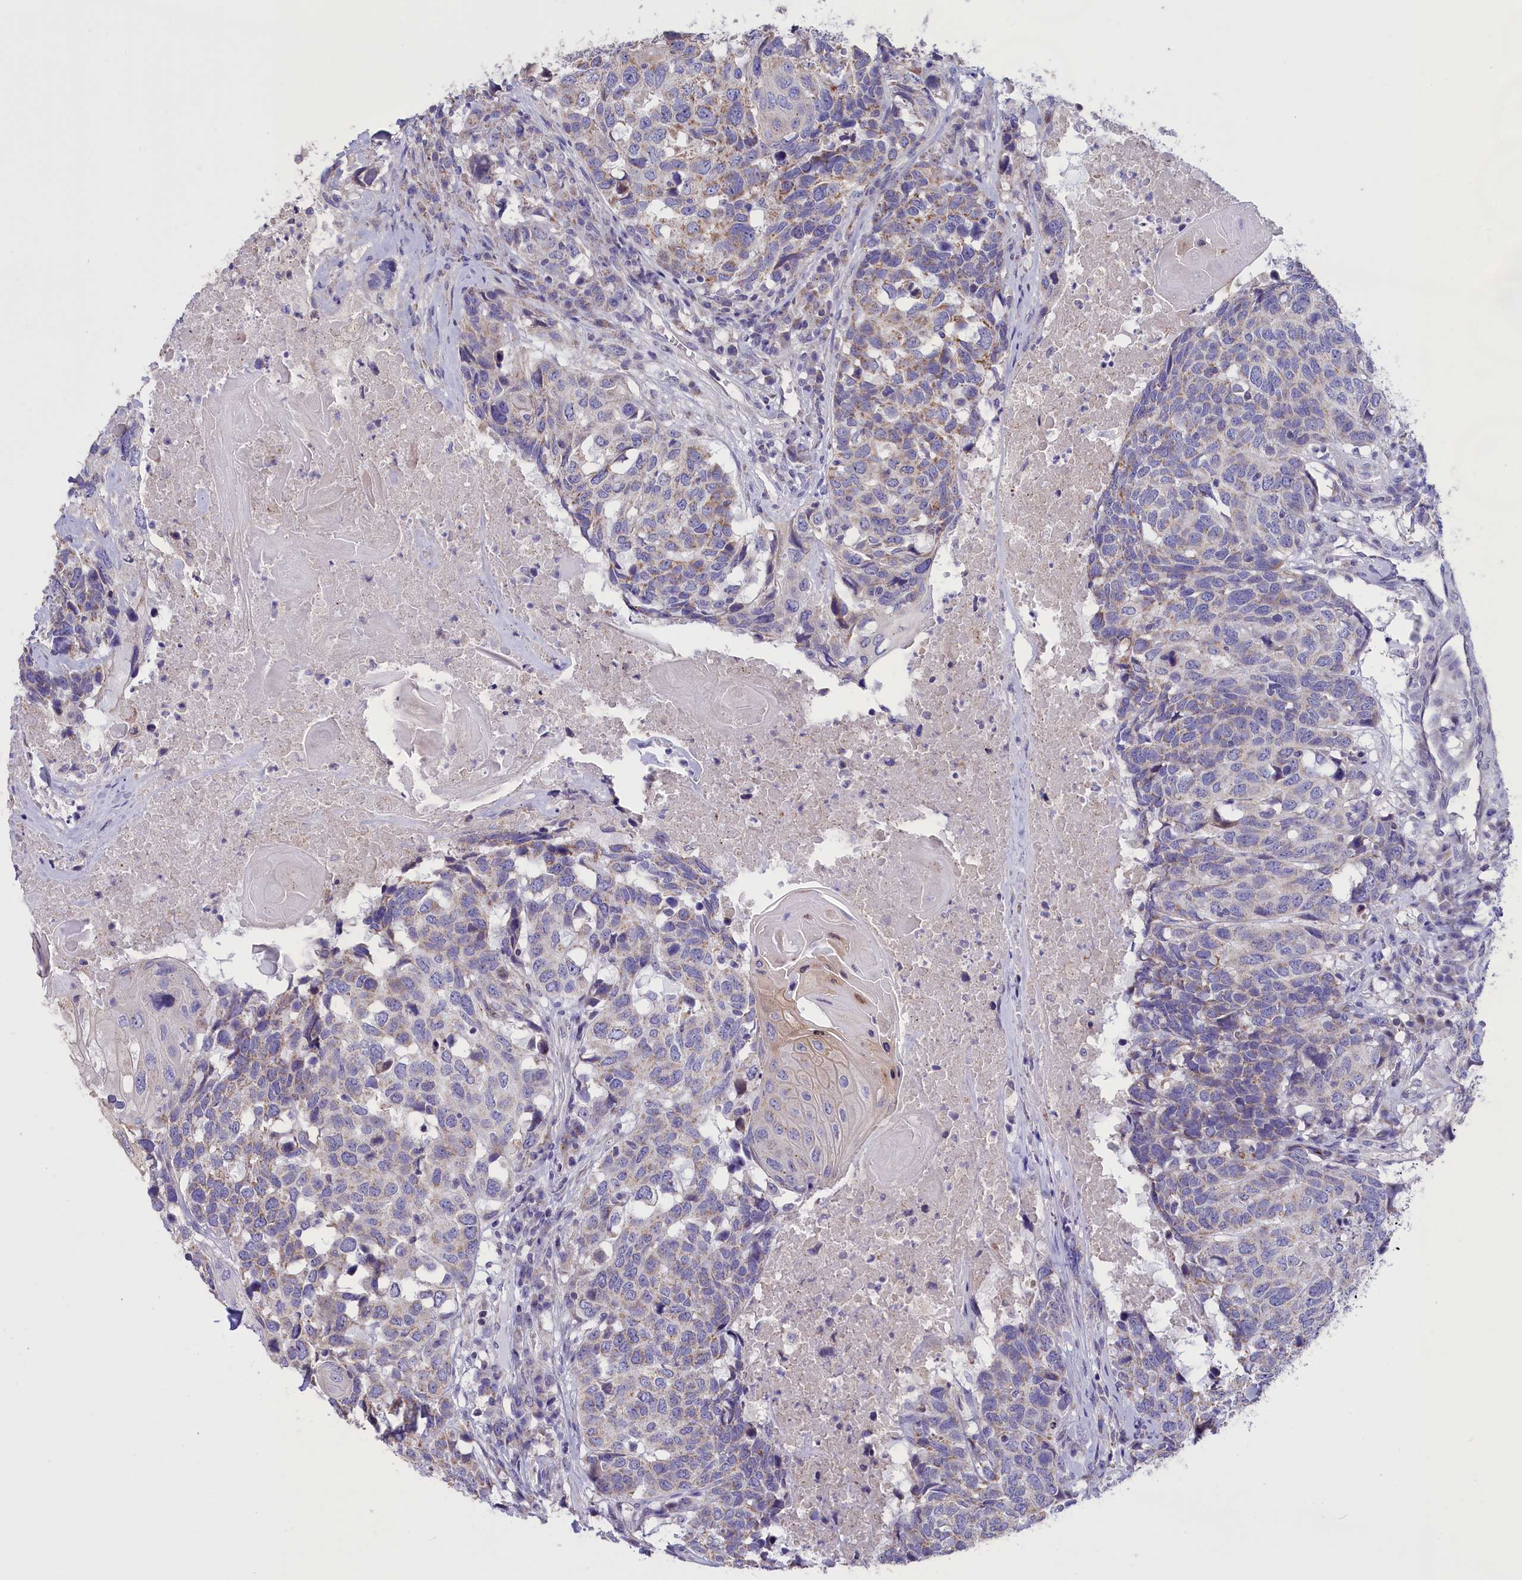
{"staining": {"intensity": "moderate", "quantity": "<25%", "location": "cytoplasmic/membranous"}, "tissue": "head and neck cancer", "cell_type": "Tumor cells", "image_type": "cancer", "snomed": [{"axis": "morphology", "description": "Squamous cell carcinoma, NOS"}, {"axis": "topography", "description": "Head-Neck"}], "caption": "Immunohistochemical staining of head and neck cancer (squamous cell carcinoma) shows moderate cytoplasmic/membranous protein staining in about <25% of tumor cells. (DAB IHC with brightfield microscopy, high magnification).", "gene": "CYP2U1", "patient": {"sex": "male", "age": 66}}